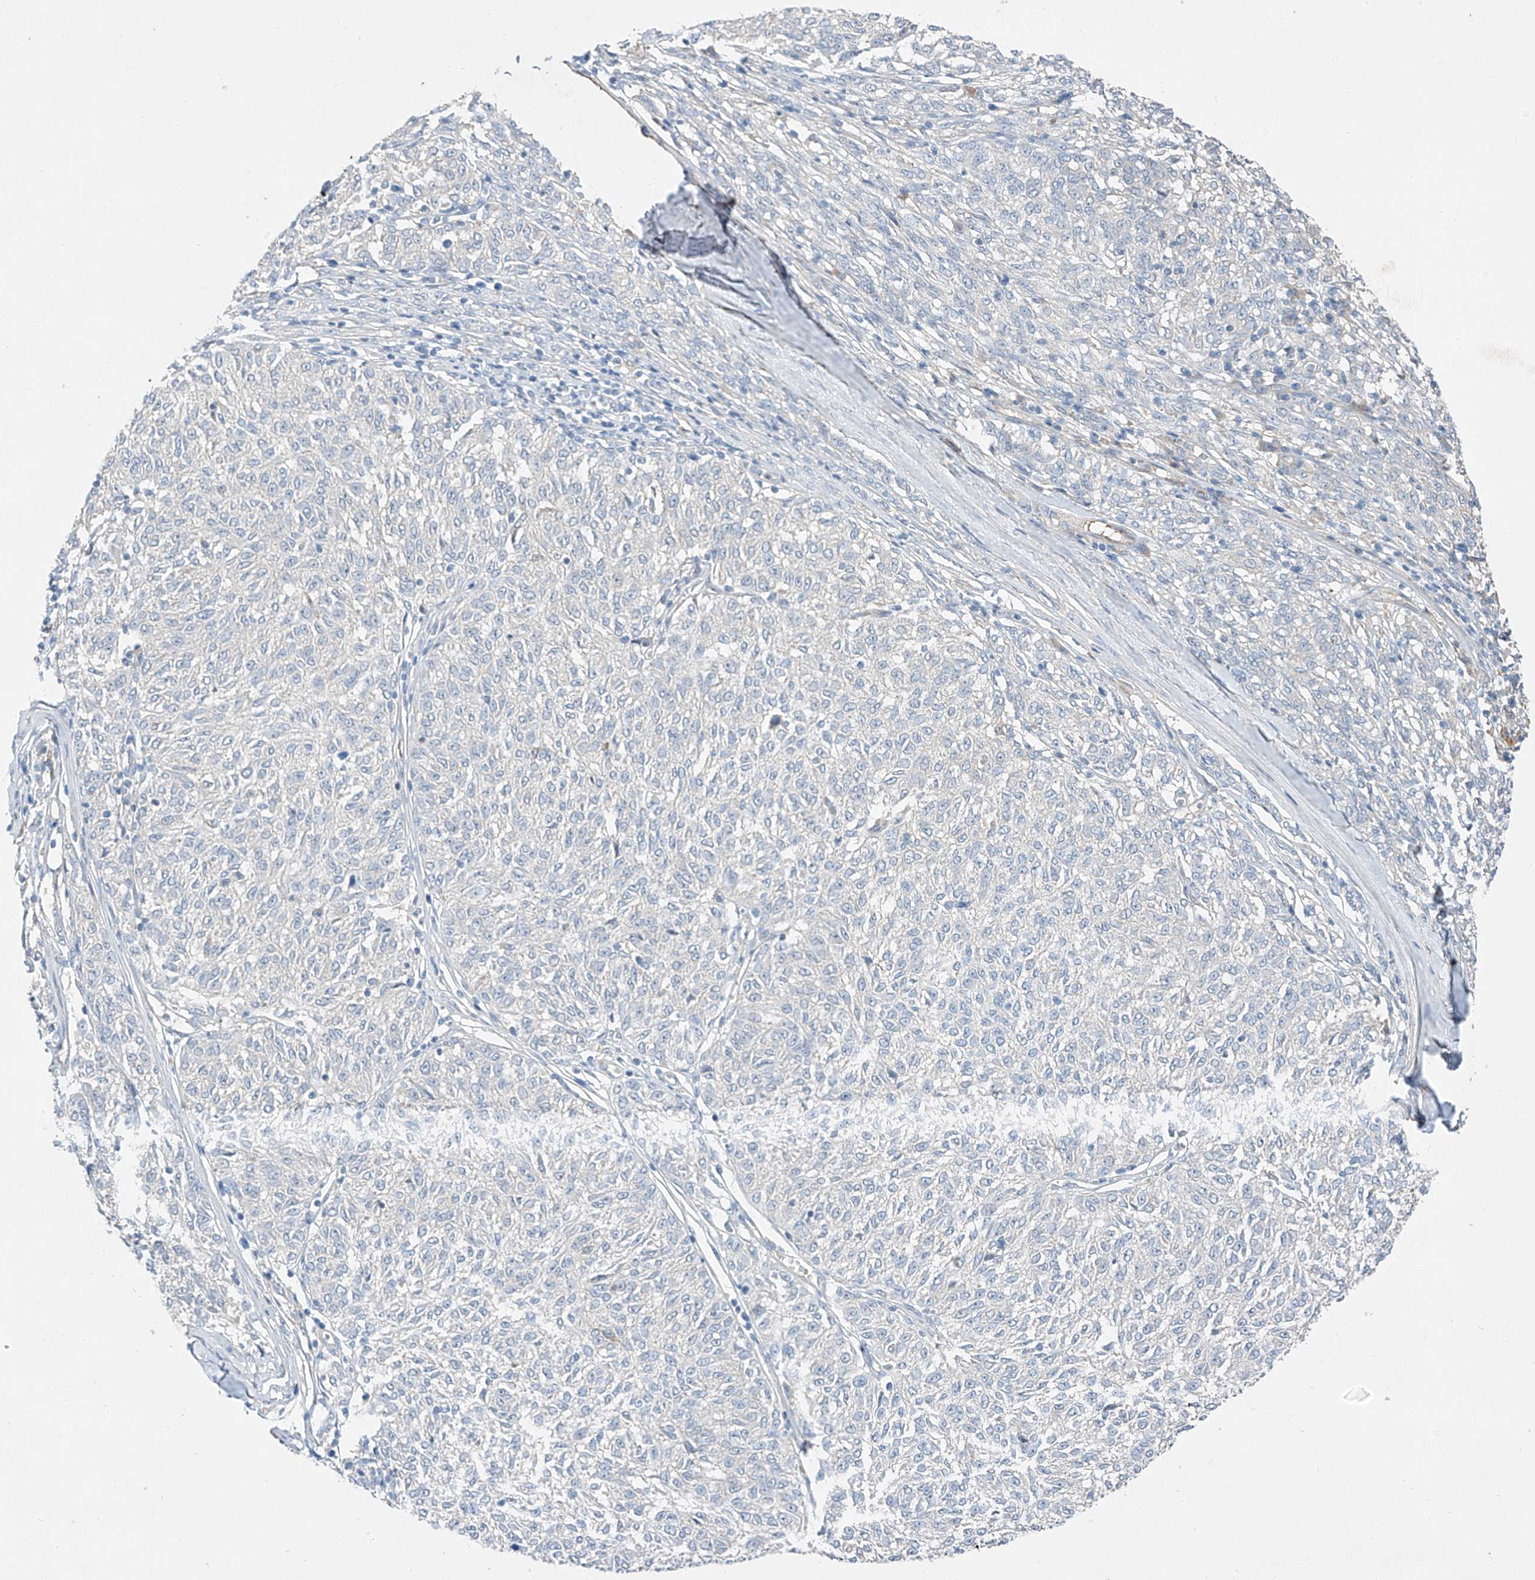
{"staining": {"intensity": "negative", "quantity": "none", "location": "none"}, "tissue": "melanoma", "cell_type": "Tumor cells", "image_type": "cancer", "snomed": [{"axis": "morphology", "description": "Malignant melanoma, NOS"}, {"axis": "topography", "description": "Skin"}], "caption": "The photomicrograph shows no staining of tumor cells in malignant melanoma. The staining is performed using DAB (3,3'-diaminobenzidine) brown chromogen with nuclei counter-stained in using hematoxylin.", "gene": "RUSC1", "patient": {"sex": "female", "age": 72}}